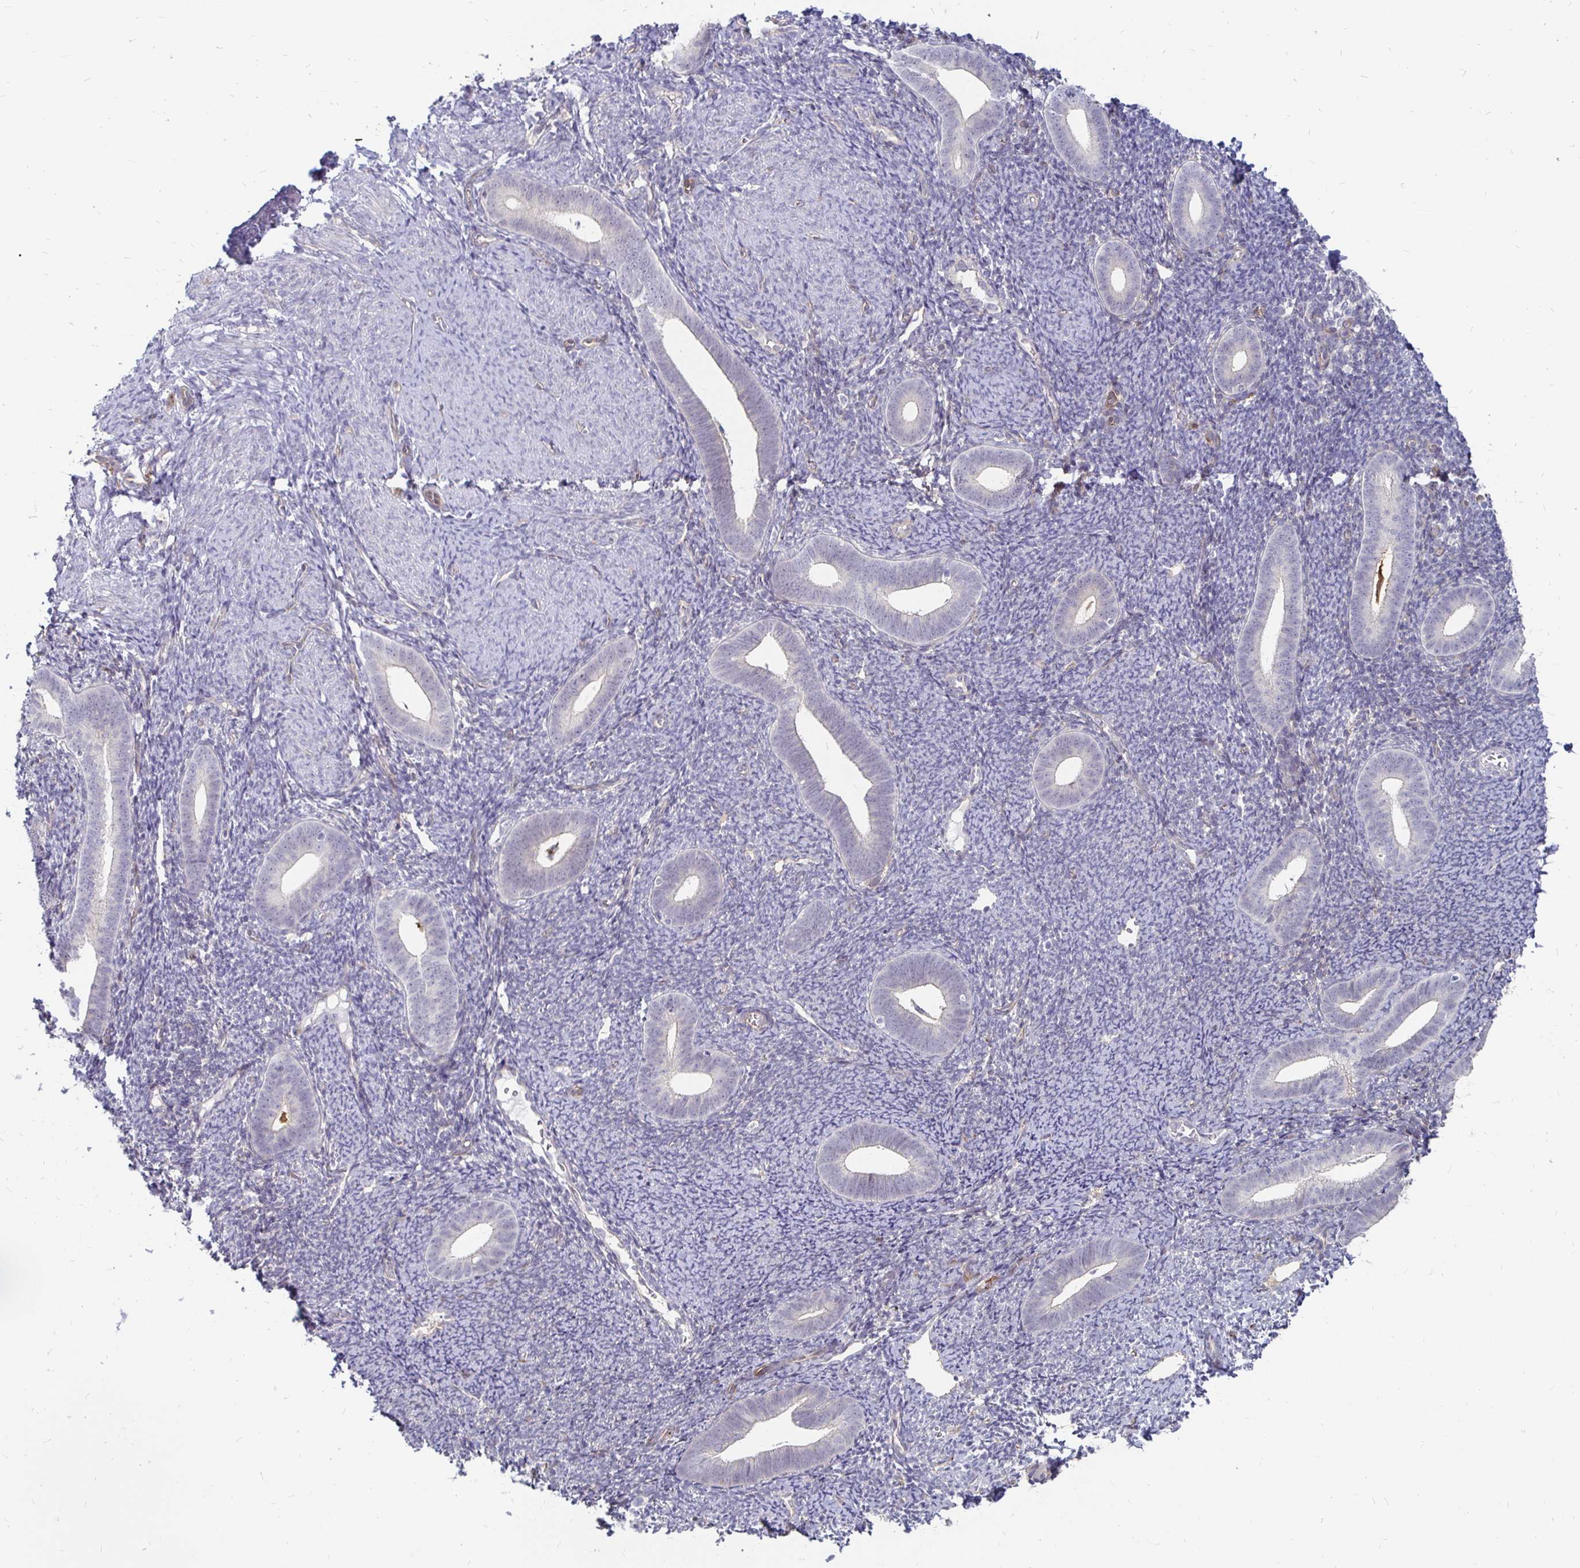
{"staining": {"intensity": "negative", "quantity": "none", "location": "none"}, "tissue": "endometrium", "cell_type": "Cells in endometrial stroma", "image_type": "normal", "snomed": [{"axis": "morphology", "description": "Normal tissue, NOS"}, {"axis": "topography", "description": "Endometrium"}], "caption": "This is a photomicrograph of immunohistochemistry (IHC) staining of normal endometrium, which shows no expression in cells in endometrial stroma. (DAB IHC, high magnification).", "gene": "CCDC85A", "patient": {"sex": "female", "age": 39}}